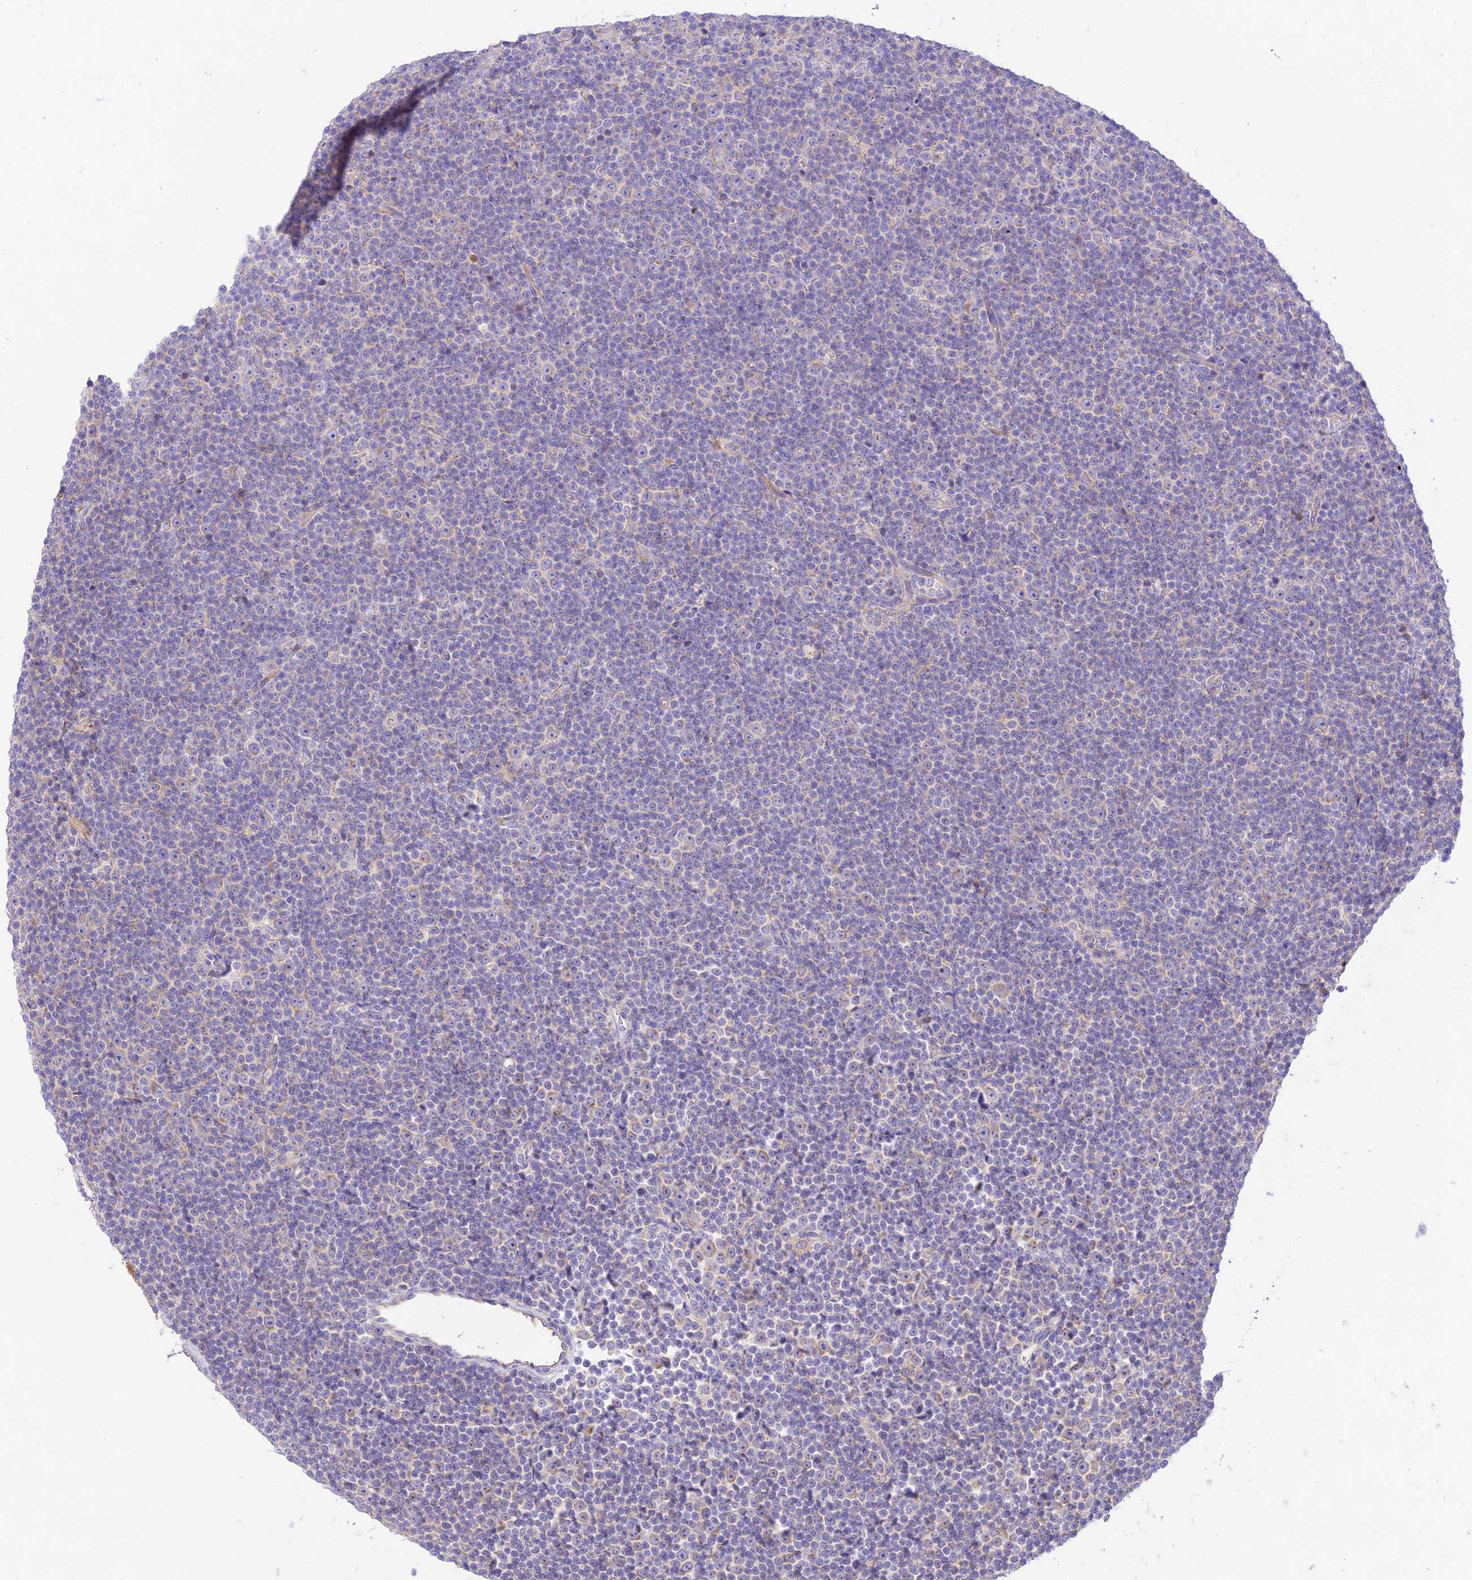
{"staining": {"intensity": "negative", "quantity": "none", "location": "none"}, "tissue": "lymphoma", "cell_type": "Tumor cells", "image_type": "cancer", "snomed": [{"axis": "morphology", "description": "Malignant lymphoma, non-Hodgkin's type, Low grade"}, {"axis": "topography", "description": "Lymph node"}], "caption": "IHC photomicrograph of neoplastic tissue: human lymphoma stained with DAB exhibits no significant protein staining in tumor cells.", "gene": "NLRP9", "patient": {"sex": "female", "age": 67}}